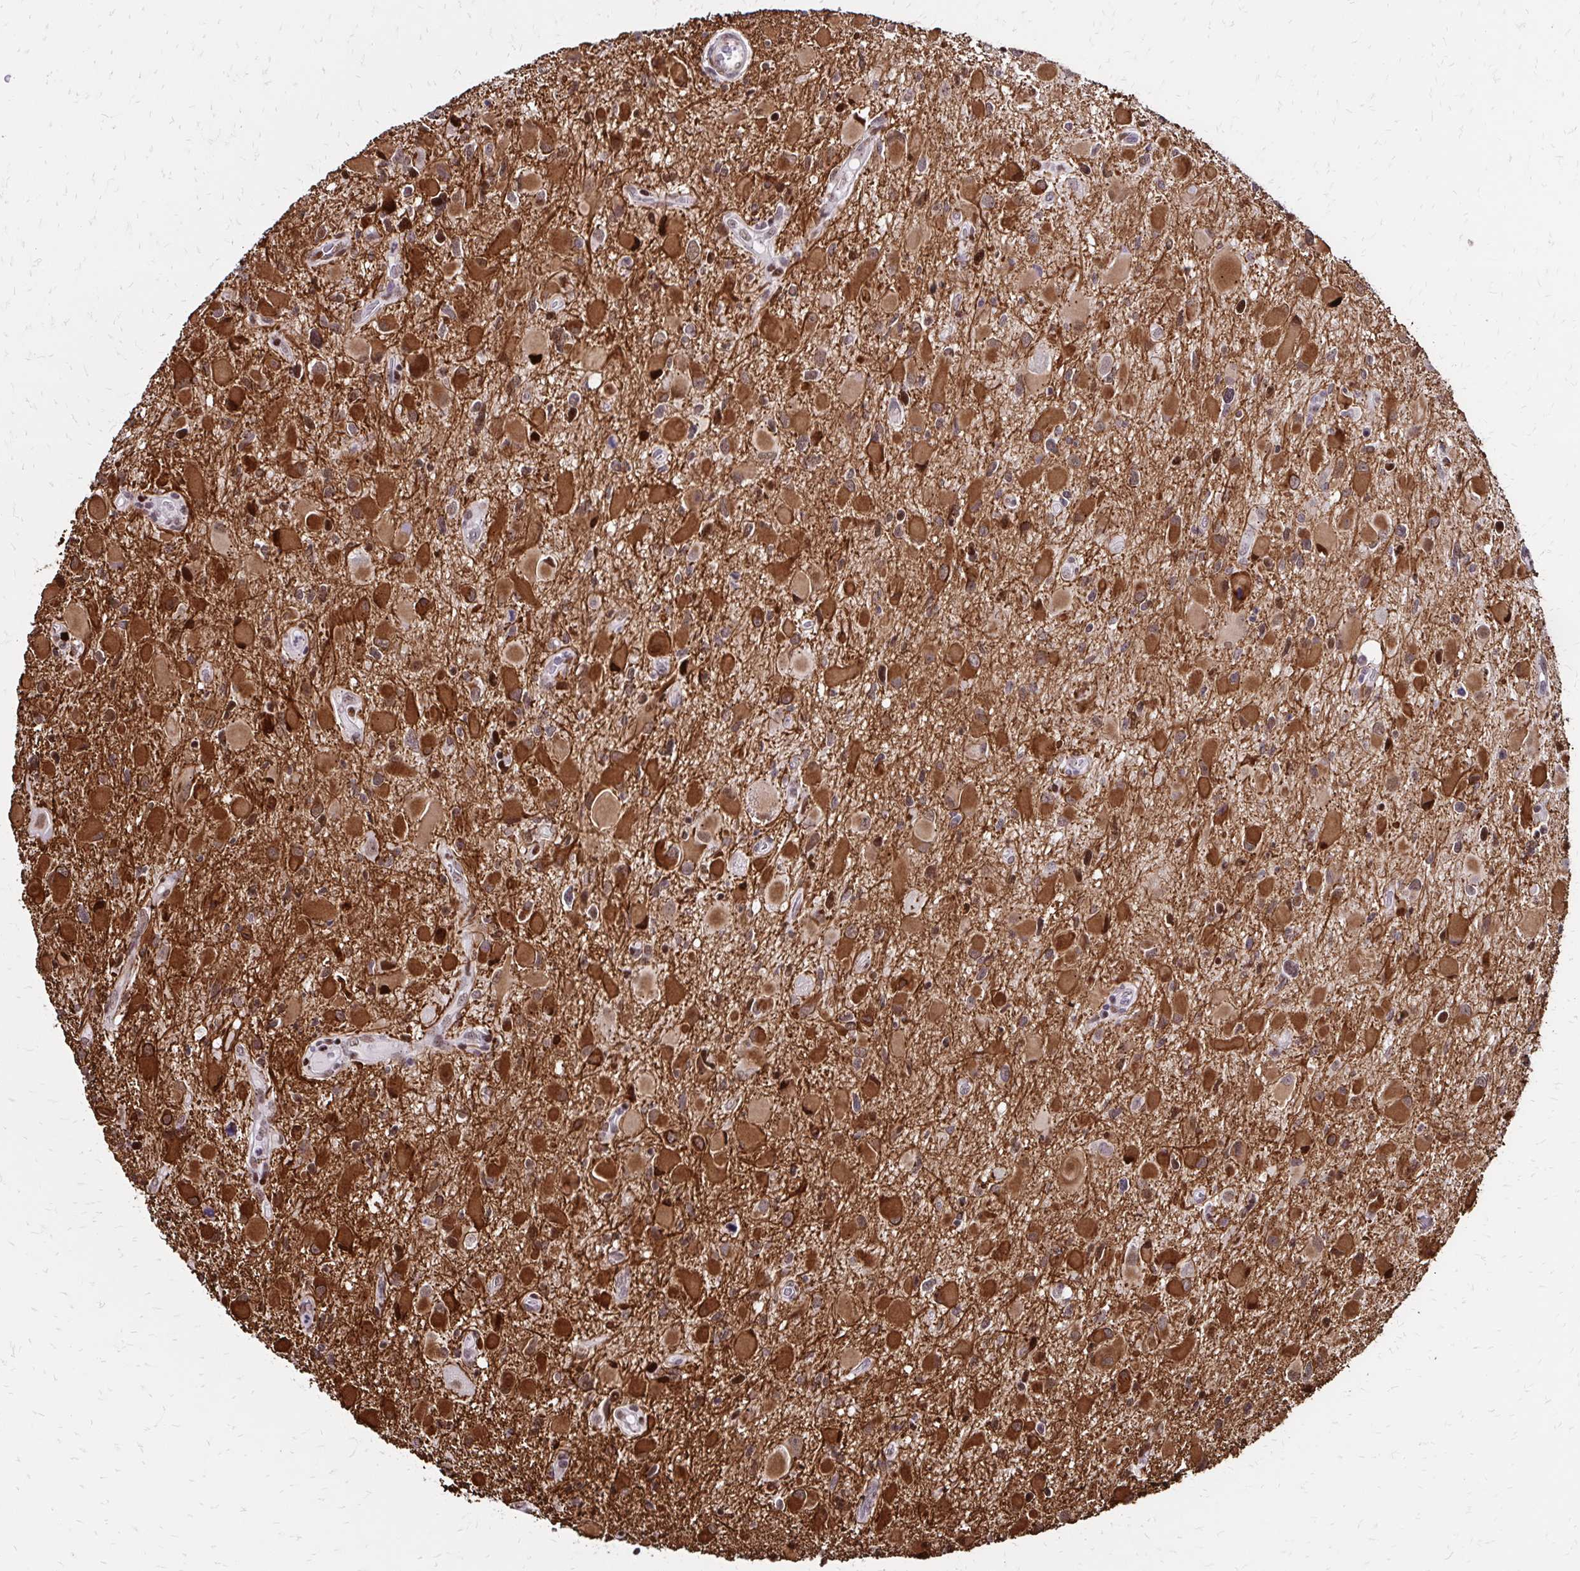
{"staining": {"intensity": "strong", "quantity": "25%-75%", "location": "cytoplasmic/membranous,nuclear"}, "tissue": "glioma", "cell_type": "Tumor cells", "image_type": "cancer", "snomed": [{"axis": "morphology", "description": "Glioma, malignant, Low grade"}, {"axis": "topography", "description": "Brain"}], "caption": "Protein staining reveals strong cytoplasmic/membranous and nuclear expression in about 25%-75% of tumor cells in glioma.", "gene": "TOB1", "patient": {"sex": "female", "age": 32}}